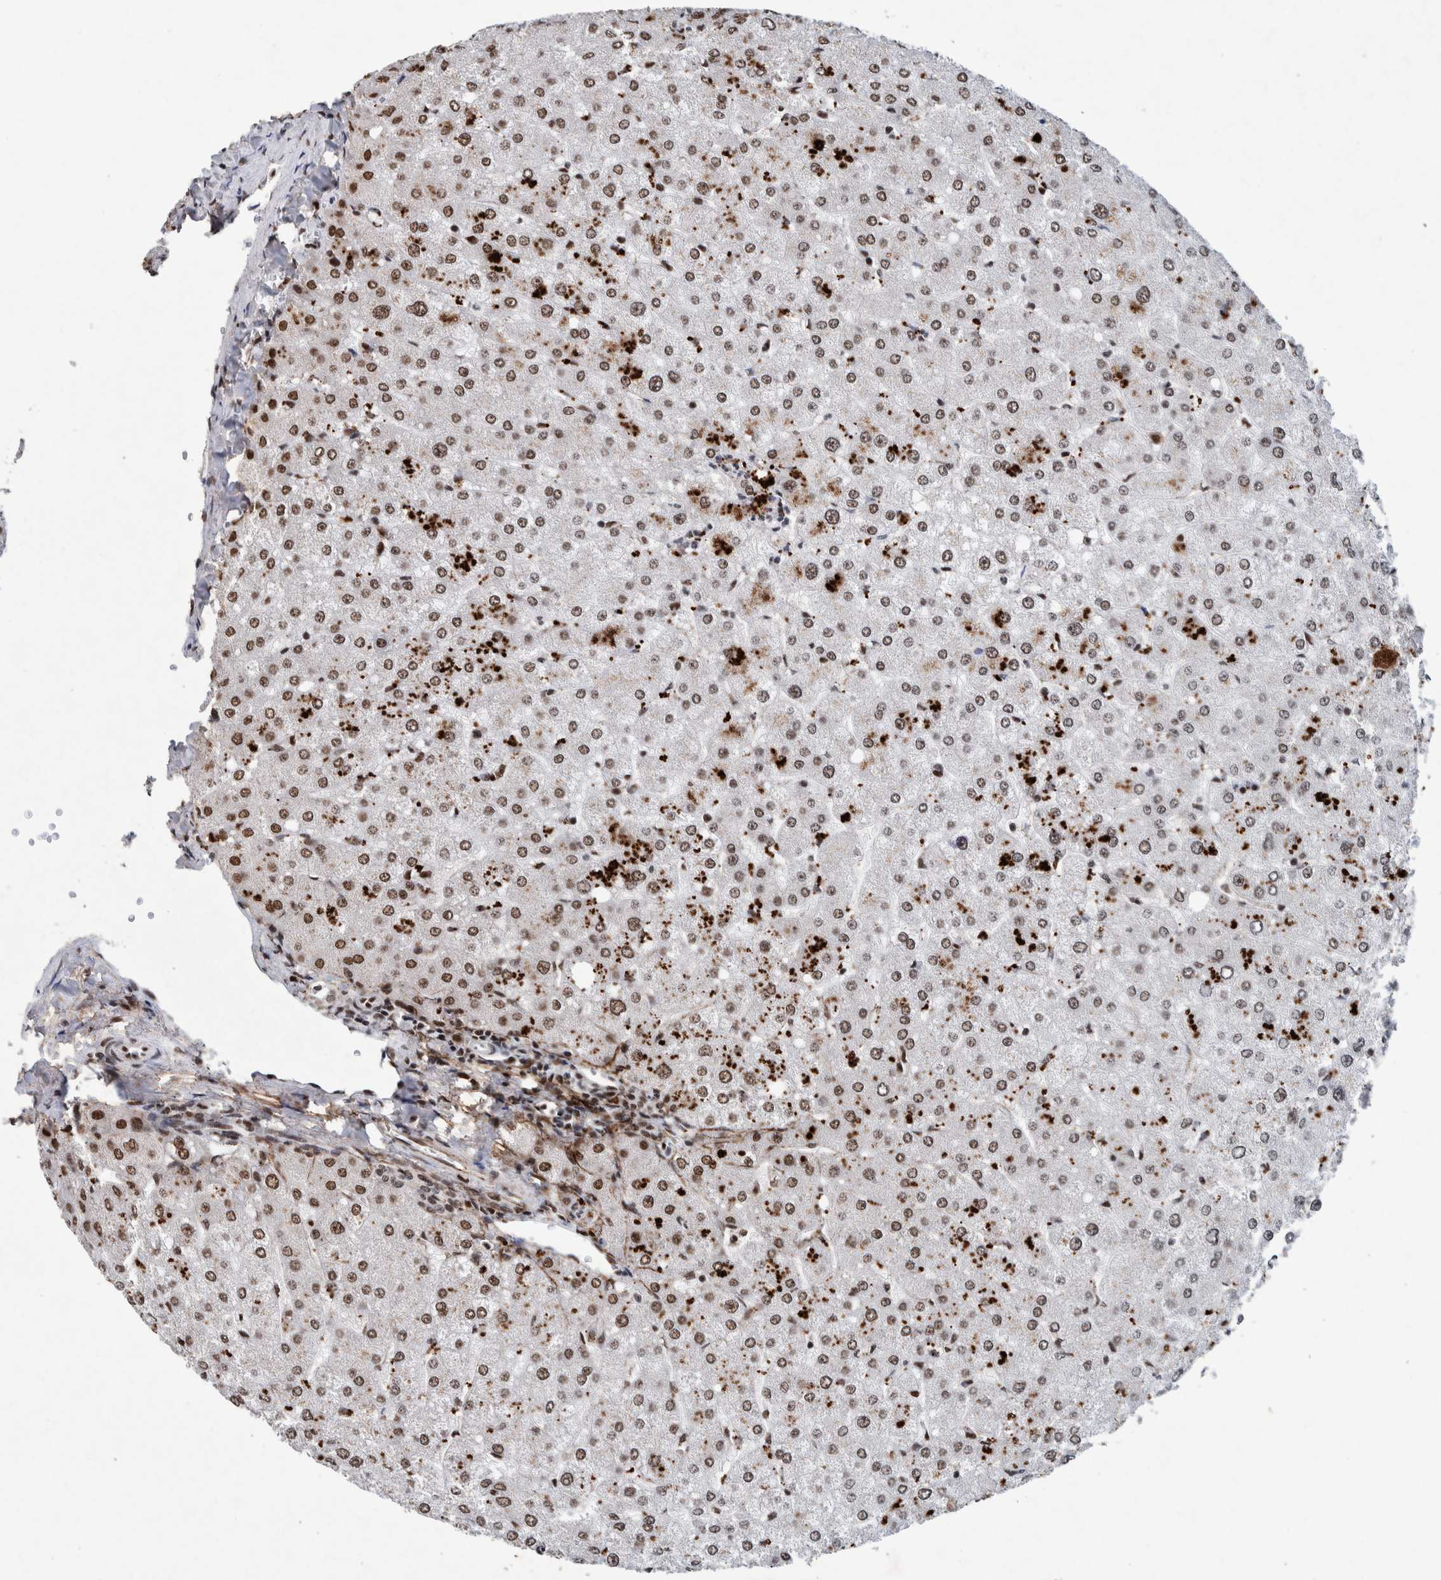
{"staining": {"intensity": "strong", "quantity": "25%-75%", "location": "nuclear"}, "tissue": "liver", "cell_type": "Hepatocytes", "image_type": "normal", "snomed": [{"axis": "morphology", "description": "Normal tissue, NOS"}, {"axis": "topography", "description": "Liver"}], "caption": "Liver stained for a protein (brown) demonstrates strong nuclear positive staining in approximately 25%-75% of hepatocytes.", "gene": "TAF10", "patient": {"sex": "male", "age": 55}}